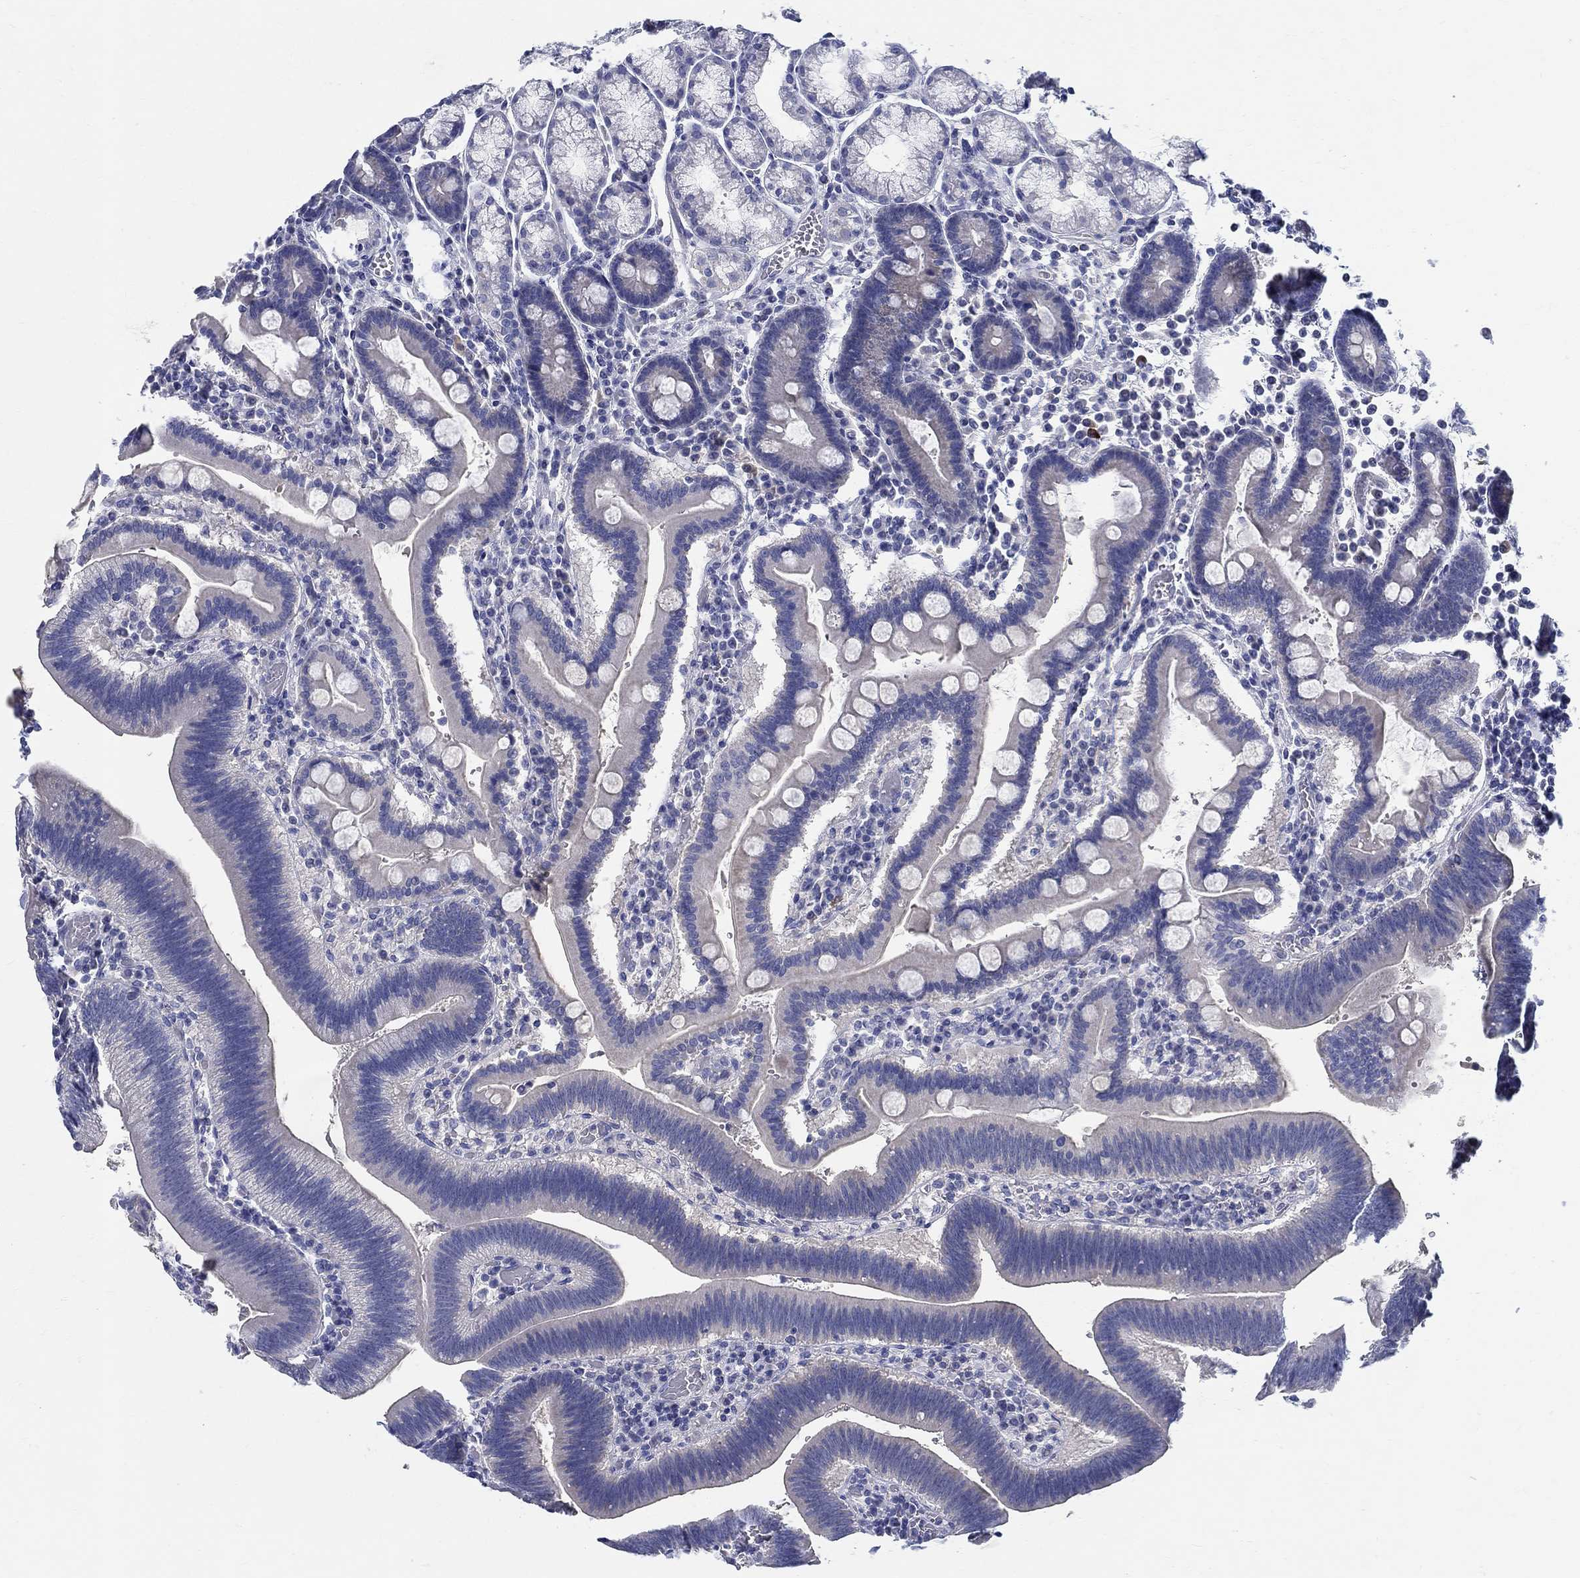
{"staining": {"intensity": "negative", "quantity": "none", "location": "none"}, "tissue": "duodenum", "cell_type": "Glandular cells", "image_type": "normal", "snomed": [{"axis": "morphology", "description": "Normal tissue, NOS"}, {"axis": "topography", "description": "Duodenum"}], "caption": "This micrograph is of unremarkable duodenum stained with immunohistochemistry to label a protein in brown with the nuclei are counter-stained blue. There is no staining in glandular cells. (DAB (3,3'-diaminobenzidine) immunohistochemistry (IHC) with hematoxylin counter stain).", "gene": "CRYGA", "patient": {"sex": "female", "age": 62}}